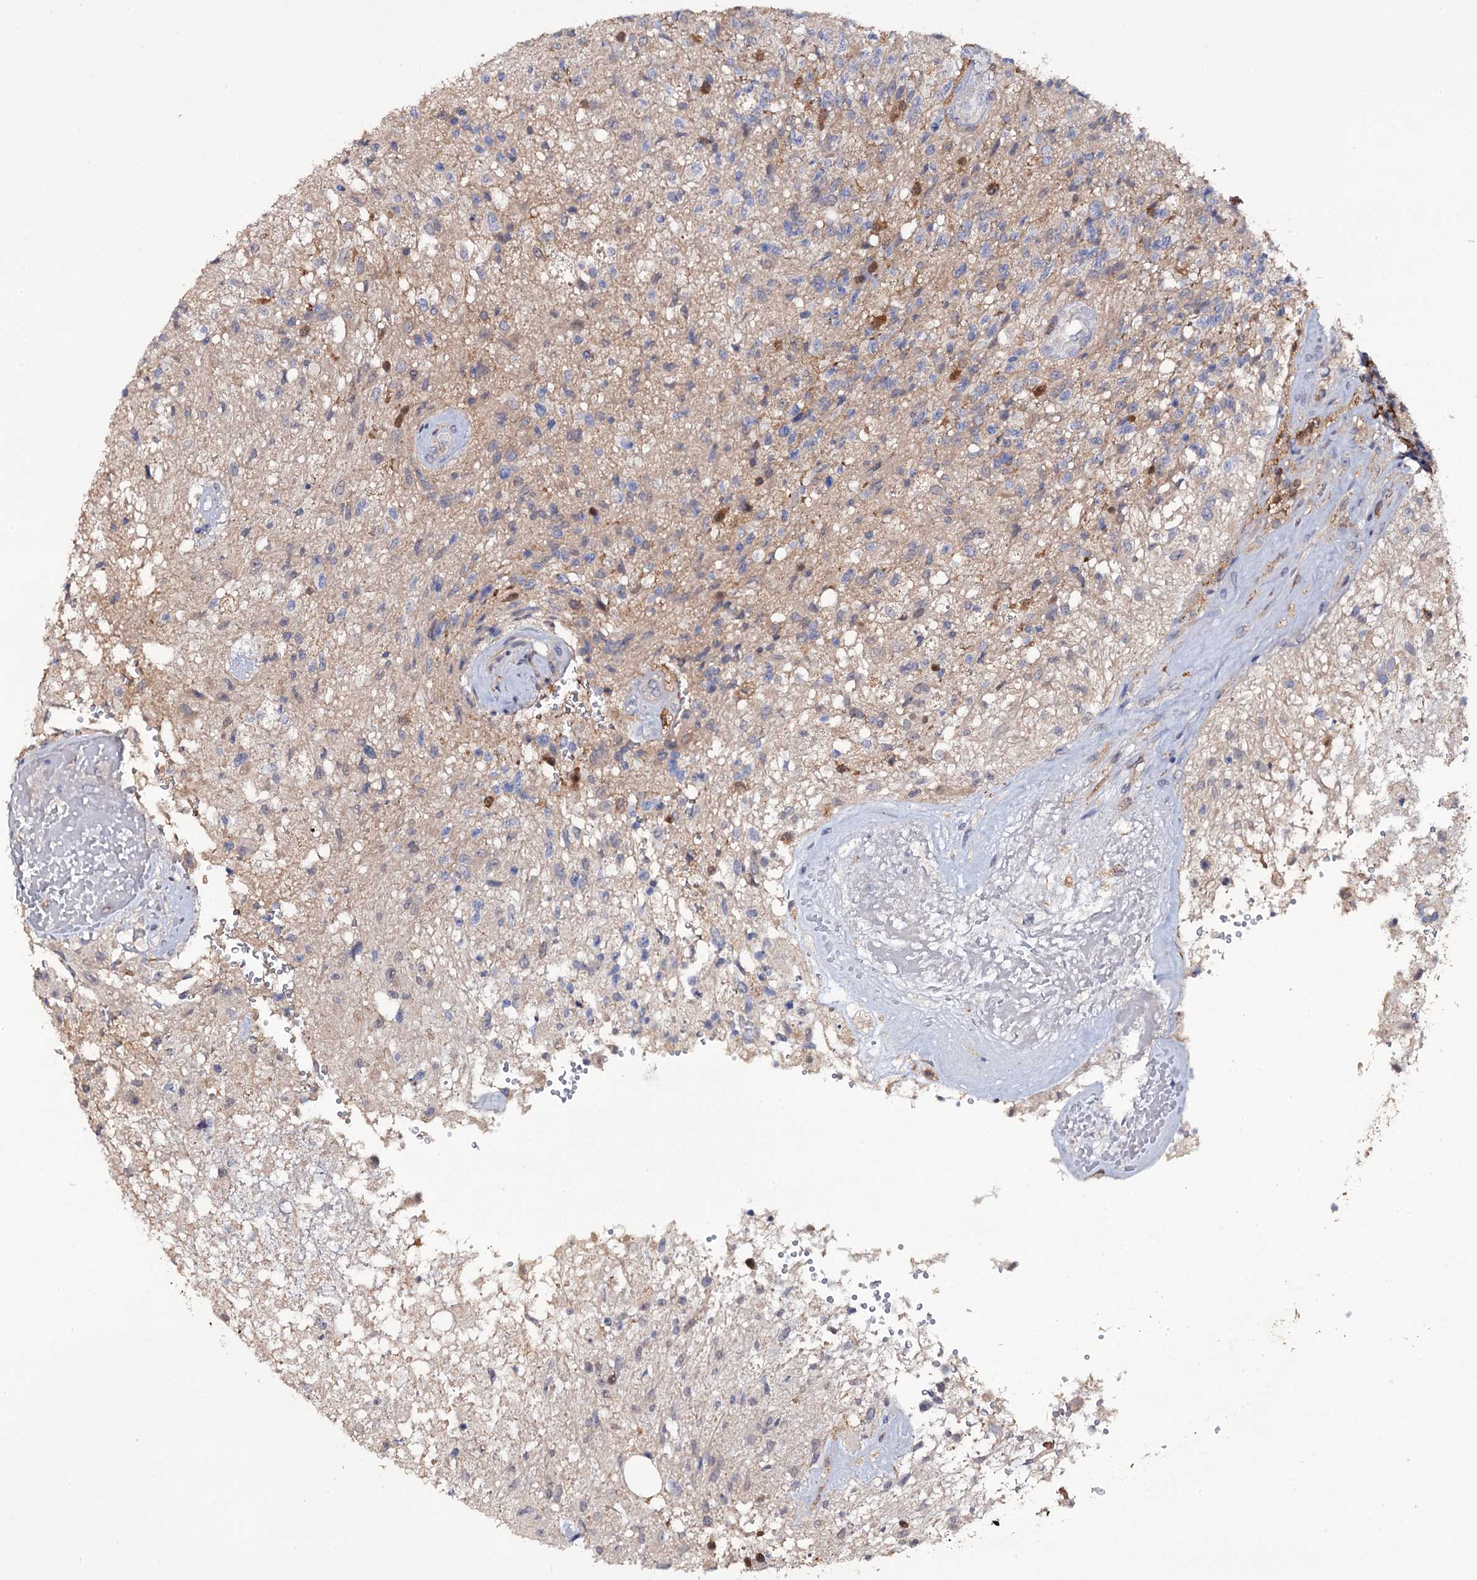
{"staining": {"intensity": "weak", "quantity": "<25%", "location": "cytoplasmic/membranous"}, "tissue": "glioma", "cell_type": "Tumor cells", "image_type": "cancer", "snomed": [{"axis": "morphology", "description": "Glioma, malignant, High grade"}, {"axis": "topography", "description": "Brain"}], "caption": "This is an immunohistochemistry image of malignant glioma (high-grade). There is no expression in tumor cells.", "gene": "CRYL1", "patient": {"sex": "male", "age": 56}}